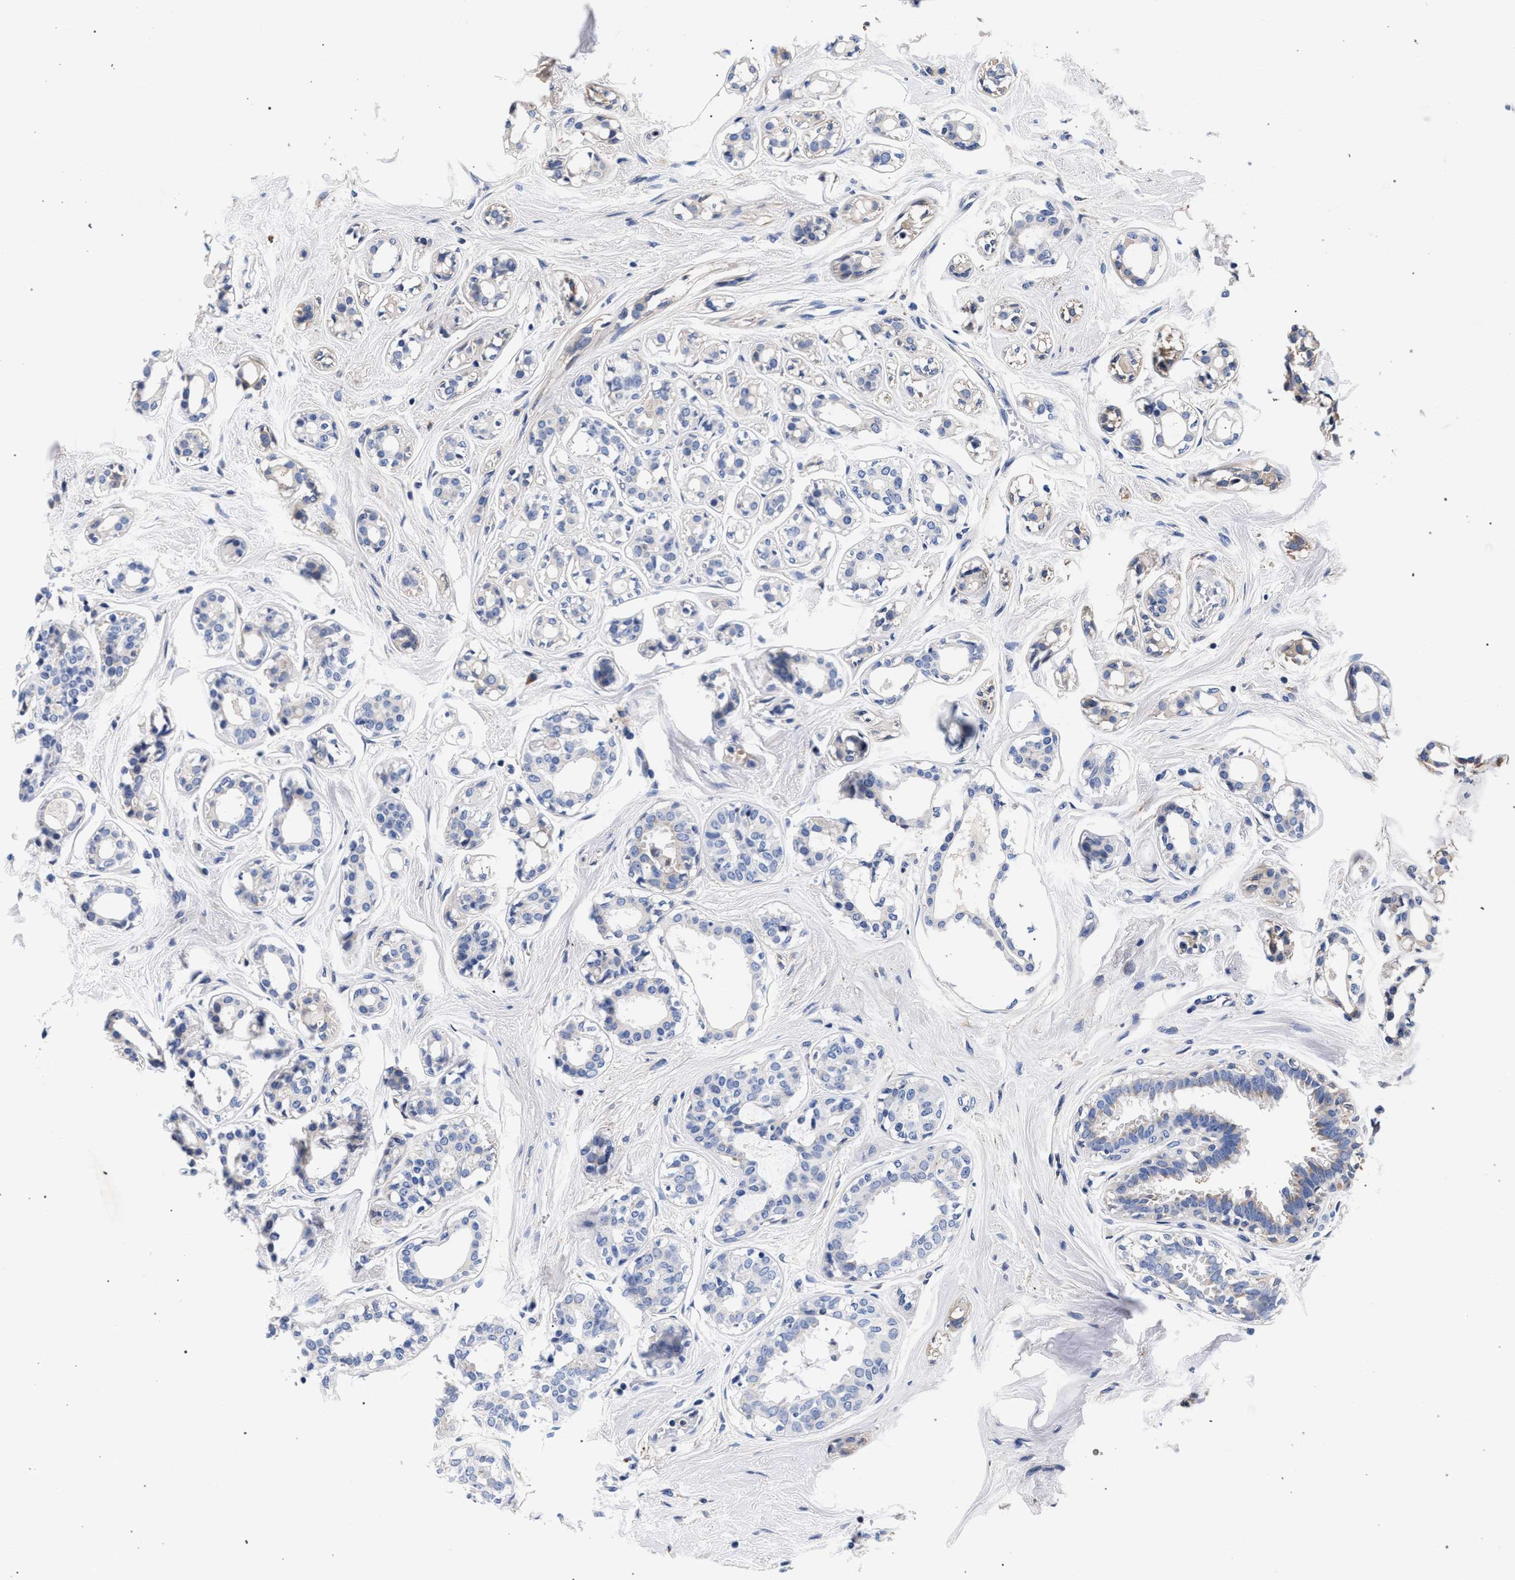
{"staining": {"intensity": "negative", "quantity": "none", "location": "none"}, "tissue": "breast cancer", "cell_type": "Tumor cells", "image_type": "cancer", "snomed": [{"axis": "morphology", "description": "Duct carcinoma"}, {"axis": "topography", "description": "Breast"}], "caption": "Tumor cells are negative for protein expression in human breast cancer (invasive ductal carcinoma).", "gene": "ACOX1", "patient": {"sex": "female", "age": 55}}